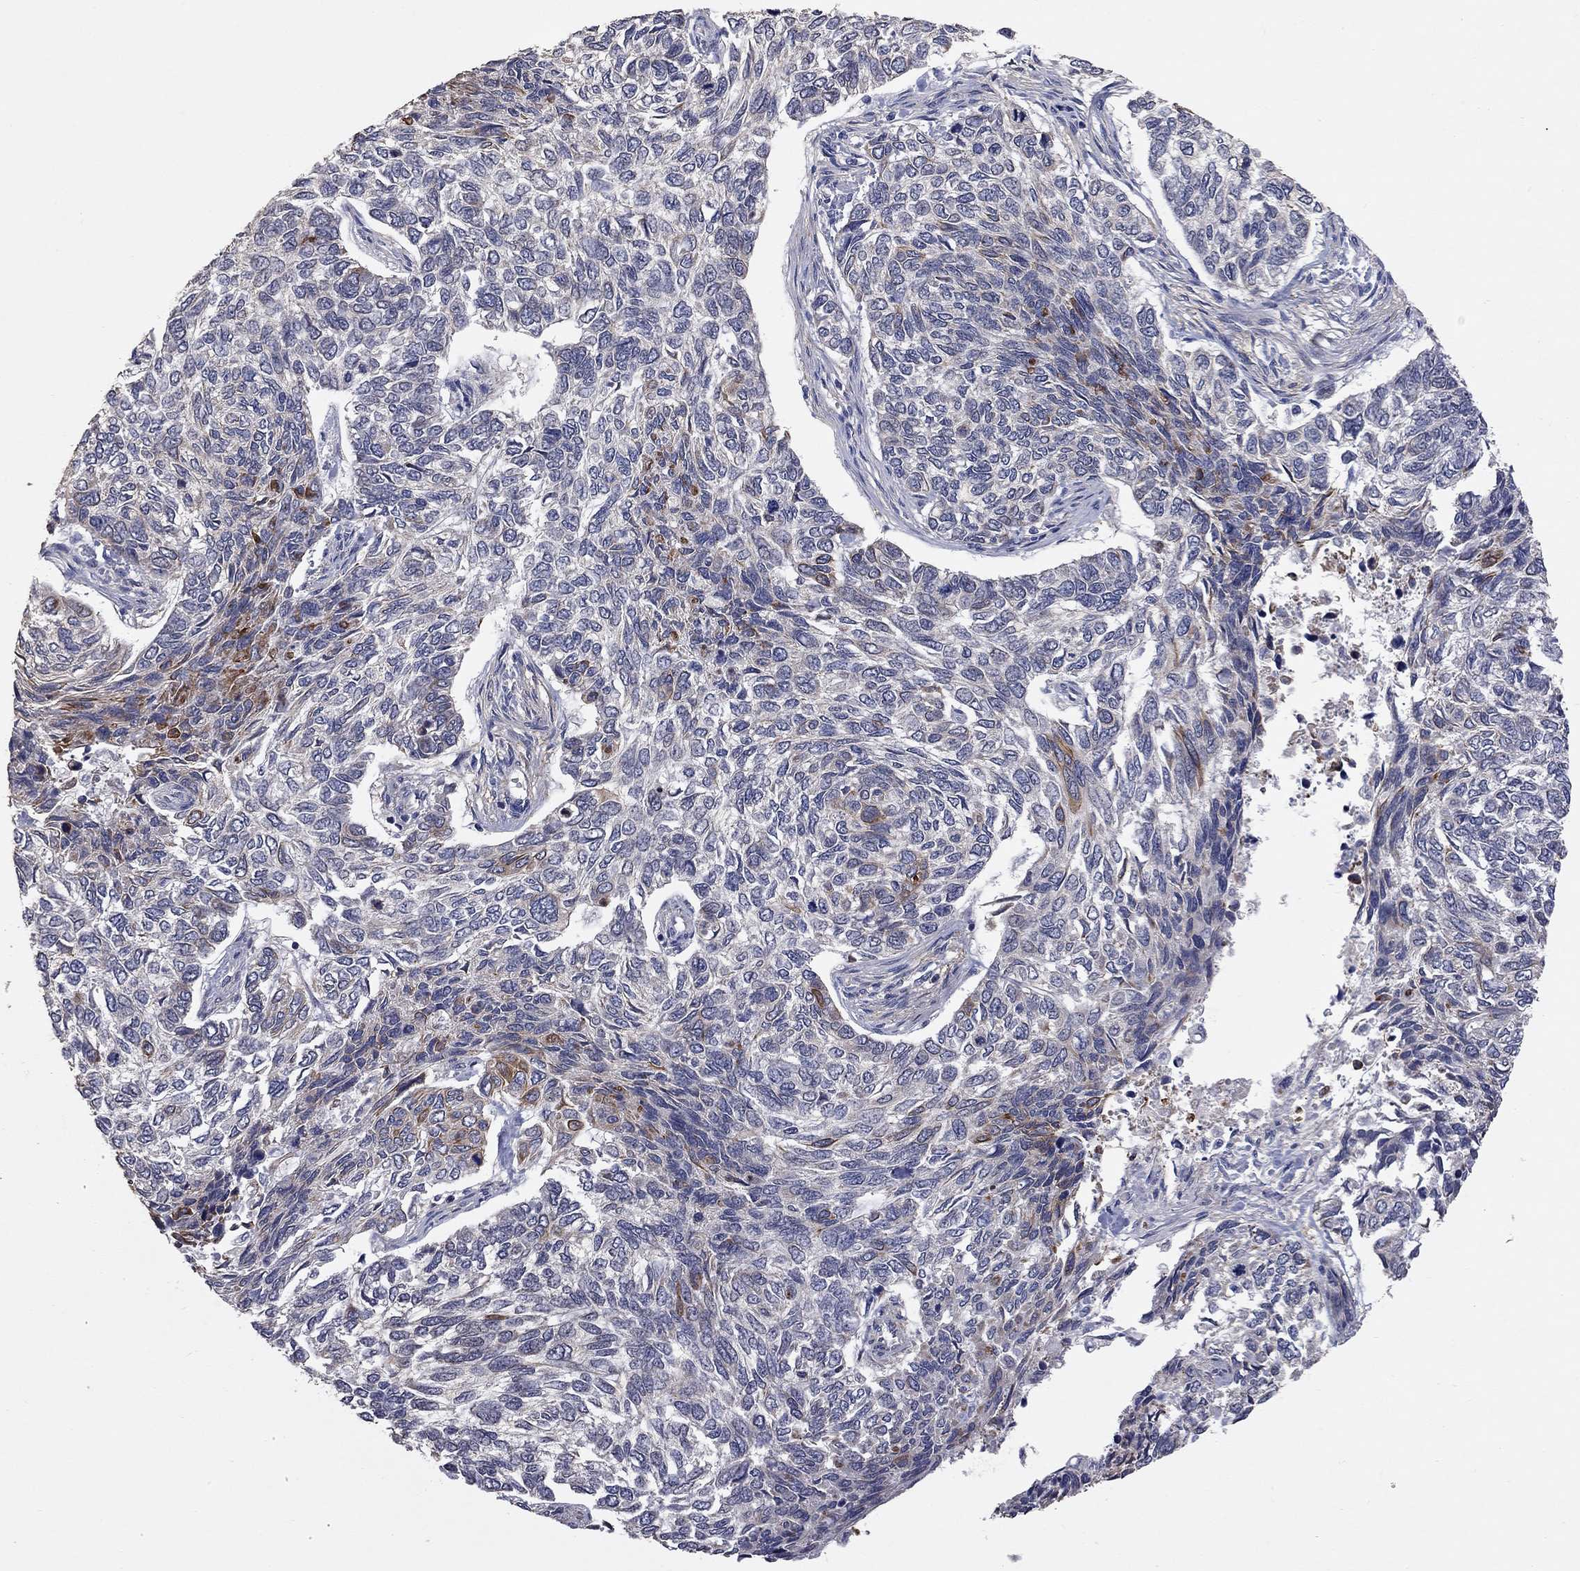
{"staining": {"intensity": "moderate", "quantity": "<25%", "location": "cytoplasmic/membranous"}, "tissue": "skin cancer", "cell_type": "Tumor cells", "image_type": "cancer", "snomed": [{"axis": "morphology", "description": "Basal cell carcinoma"}, {"axis": "topography", "description": "Skin"}], "caption": "Immunohistochemistry (IHC) (DAB) staining of human skin cancer exhibits moderate cytoplasmic/membranous protein staining in approximately <25% of tumor cells.", "gene": "FABP12", "patient": {"sex": "female", "age": 65}}